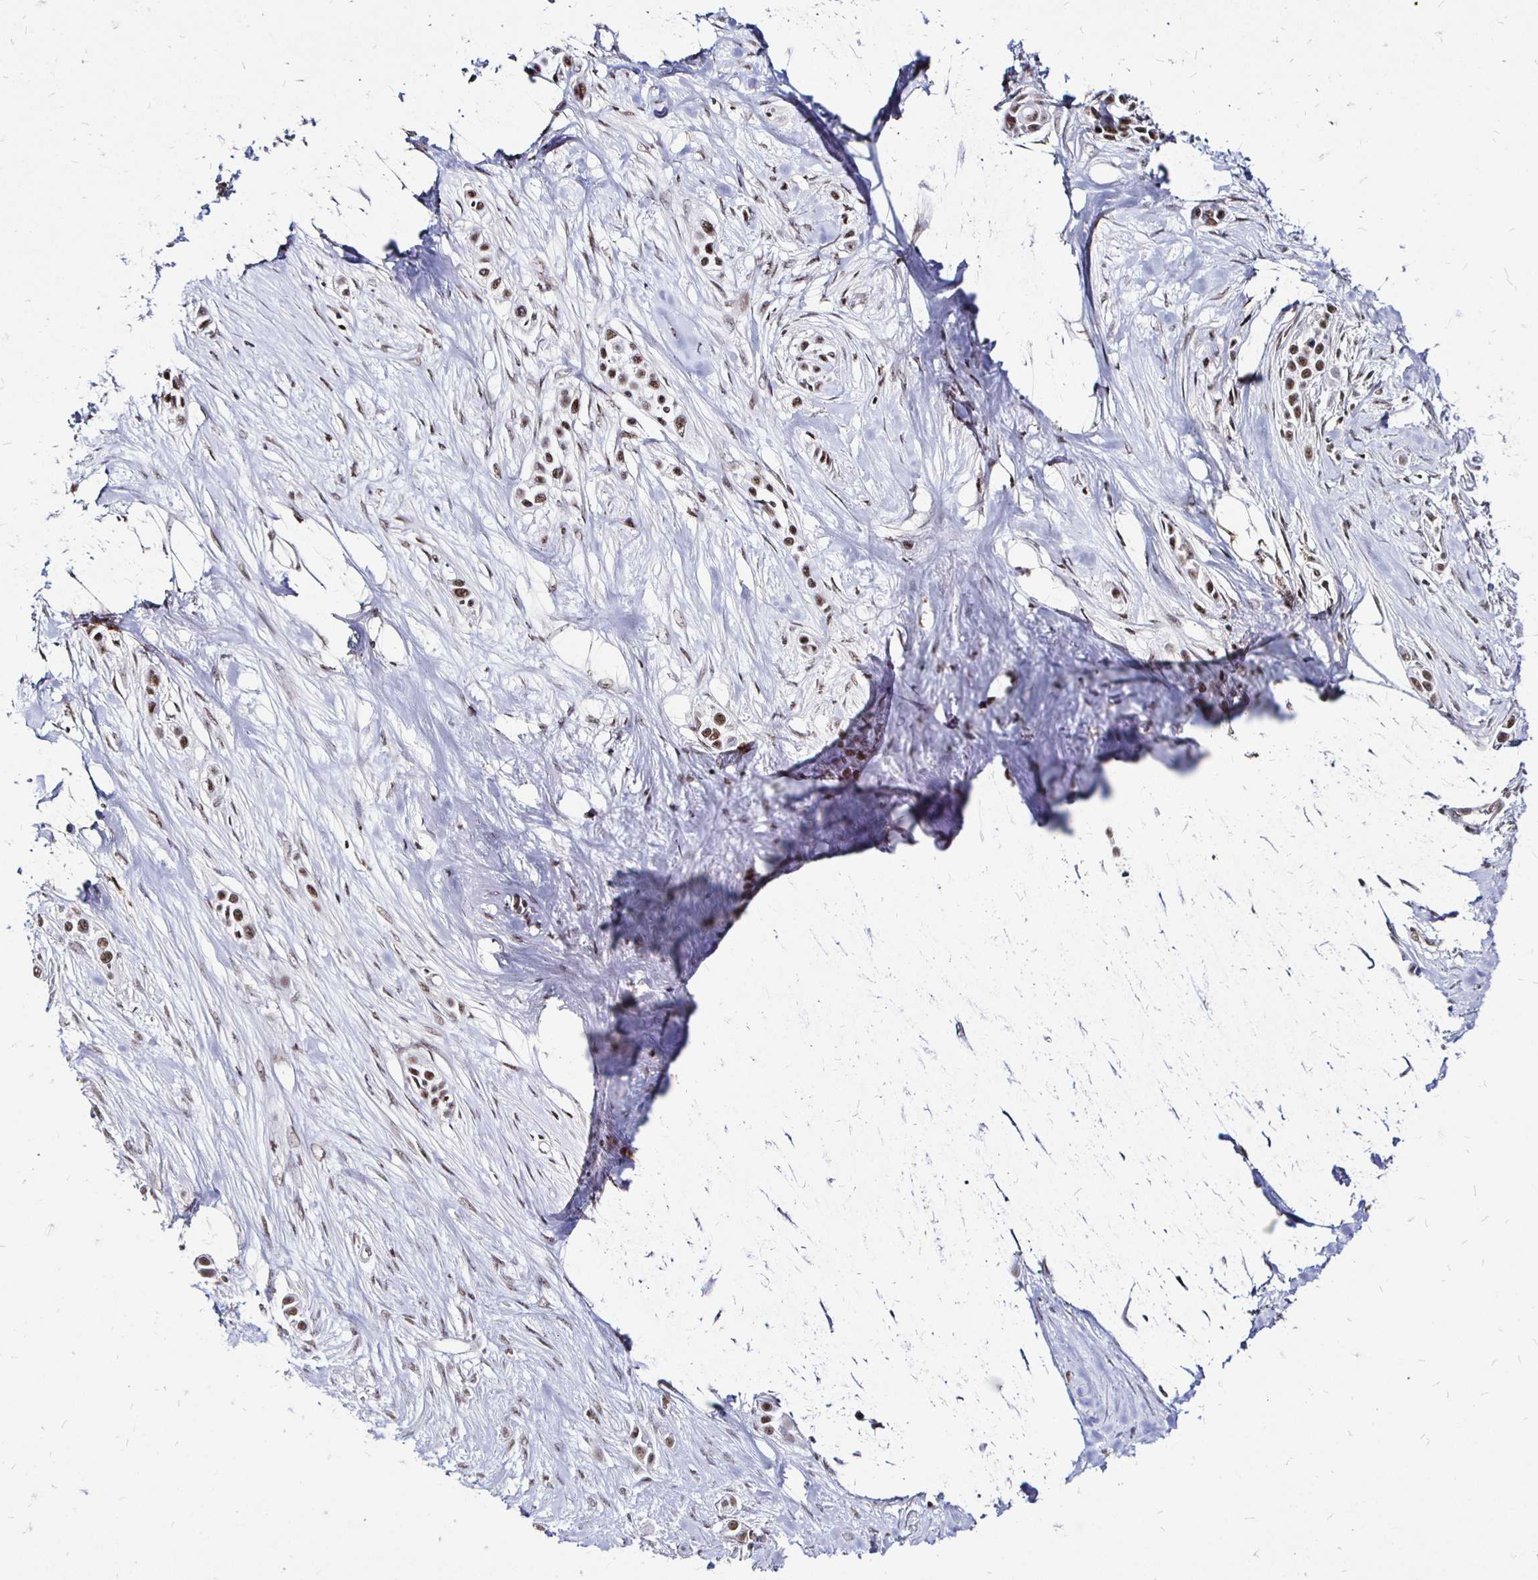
{"staining": {"intensity": "moderate", "quantity": ">75%", "location": "nuclear"}, "tissue": "skin cancer", "cell_type": "Tumor cells", "image_type": "cancer", "snomed": [{"axis": "morphology", "description": "Squamous cell carcinoma, NOS"}, {"axis": "topography", "description": "Skin"}], "caption": "Protein expression analysis of squamous cell carcinoma (skin) demonstrates moderate nuclear positivity in approximately >75% of tumor cells.", "gene": "SIN3A", "patient": {"sex": "female", "age": 69}}